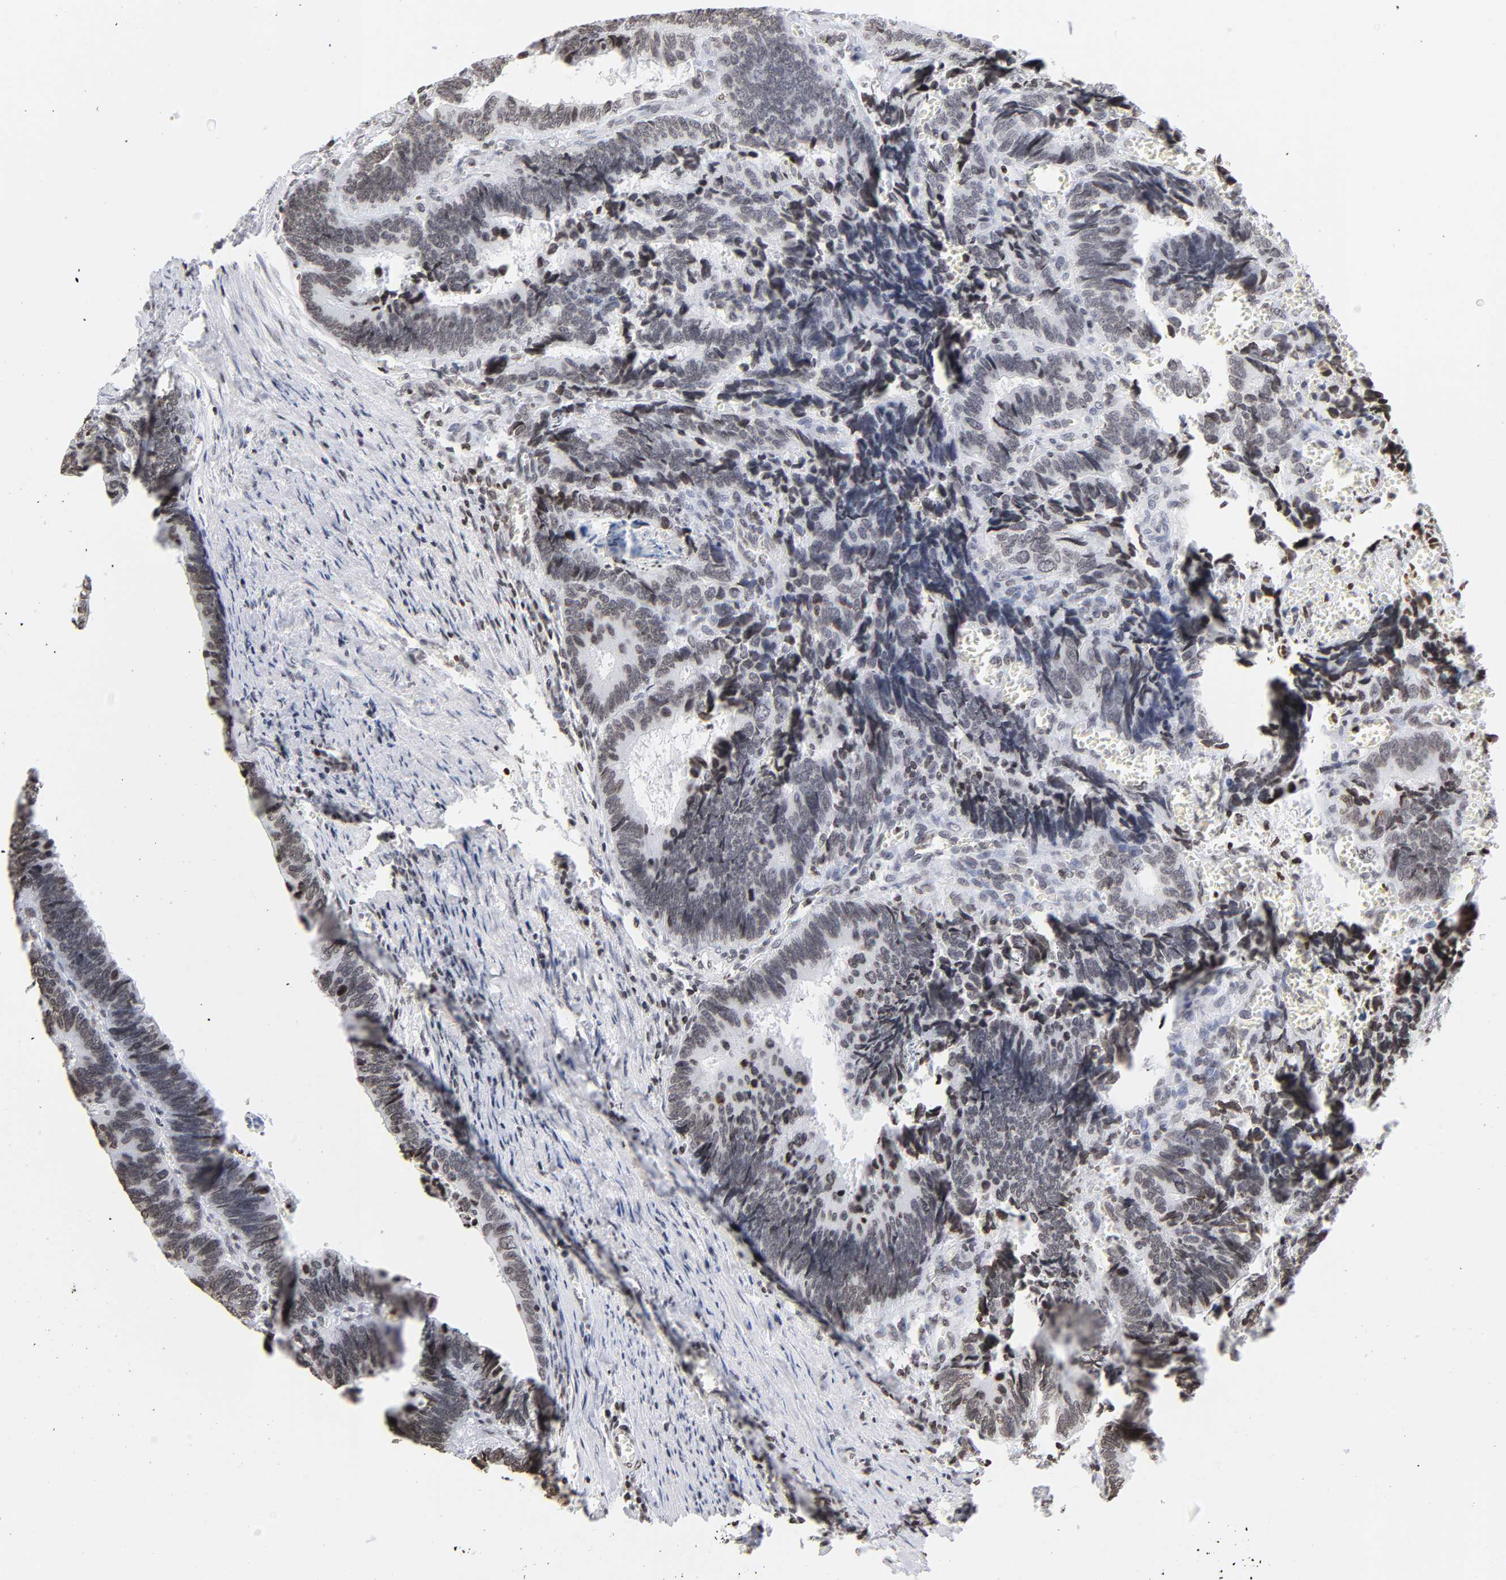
{"staining": {"intensity": "negative", "quantity": "none", "location": "none"}, "tissue": "colorectal cancer", "cell_type": "Tumor cells", "image_type": "cancer", "snomed": [{"axis": "morphology", "description": "Adenocarcinoma, NOS"}, {"axis": "topography", "description": "Colon"}], "caption": "This is an immunohistochemistry image of adenocarcinoma (colorectal). There is no staining in tumor cells.", "gene": "H2AC12", "patient": {"sex": "male", "age": 72}}